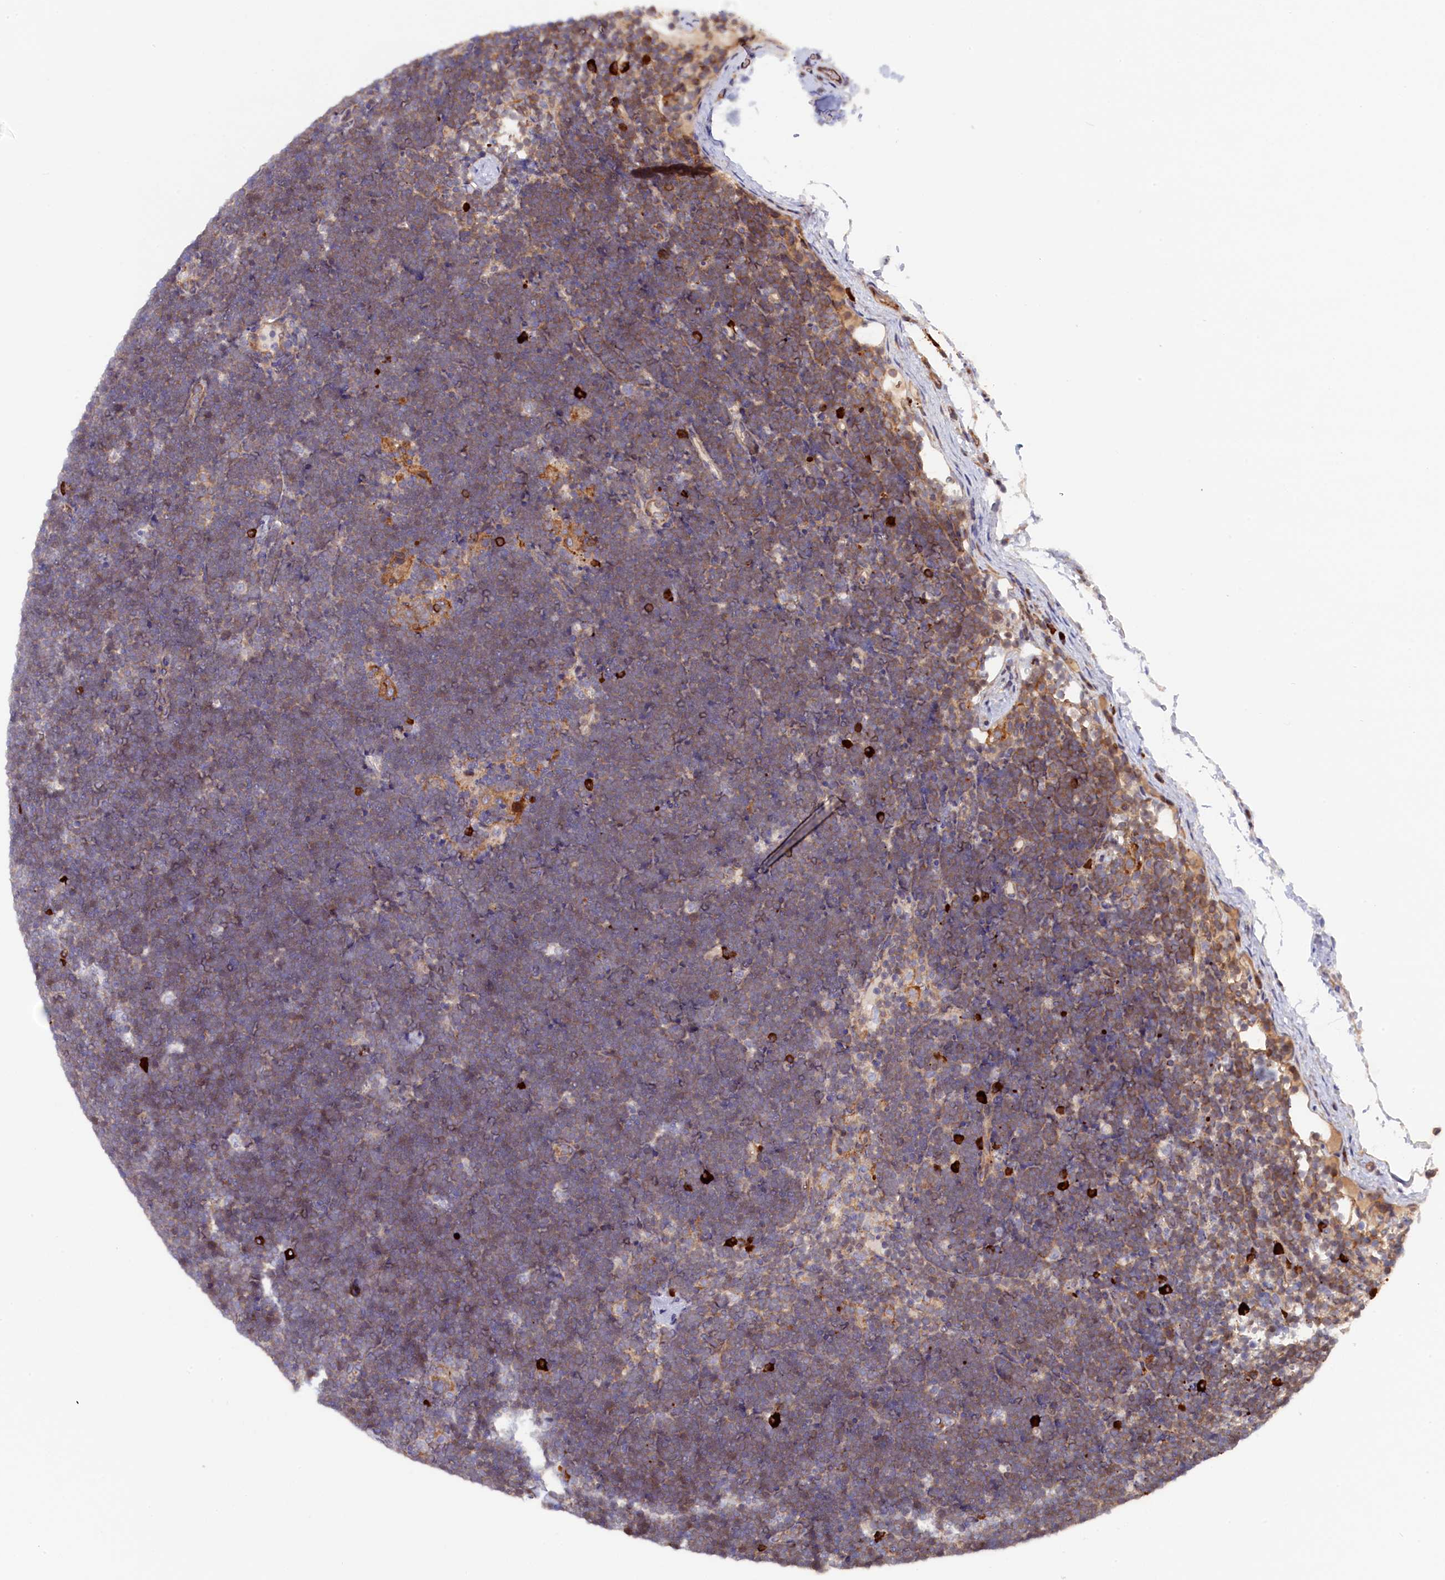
{"staining": {"intensity": "weak", "quantity": "25%-75%", "location": "cytoplasmic/membranous"}, "tissue": "lymphoma", "cell_type": "Tumor cells", "image_type": "cancer", "snomed": [{"axis": "morphology", "description": "Malignant lymphoma, non-Hodgkin's type, High grade"}, {"axis": "topography", "description": "Lymph node"}], "caption": "Immunohistochemistry (IHC) (DAB) staining of human lymphoma shows weak cytoplasmic/membranous protein staining in approximately 25%-75% of tumor cells. (DAB (3,3'-diaminobenzidine) IHC, brown staining for protein, blue staining for nuclei).", "gene": "JPT2", "patient": {"sex": "male", "age": 13}}